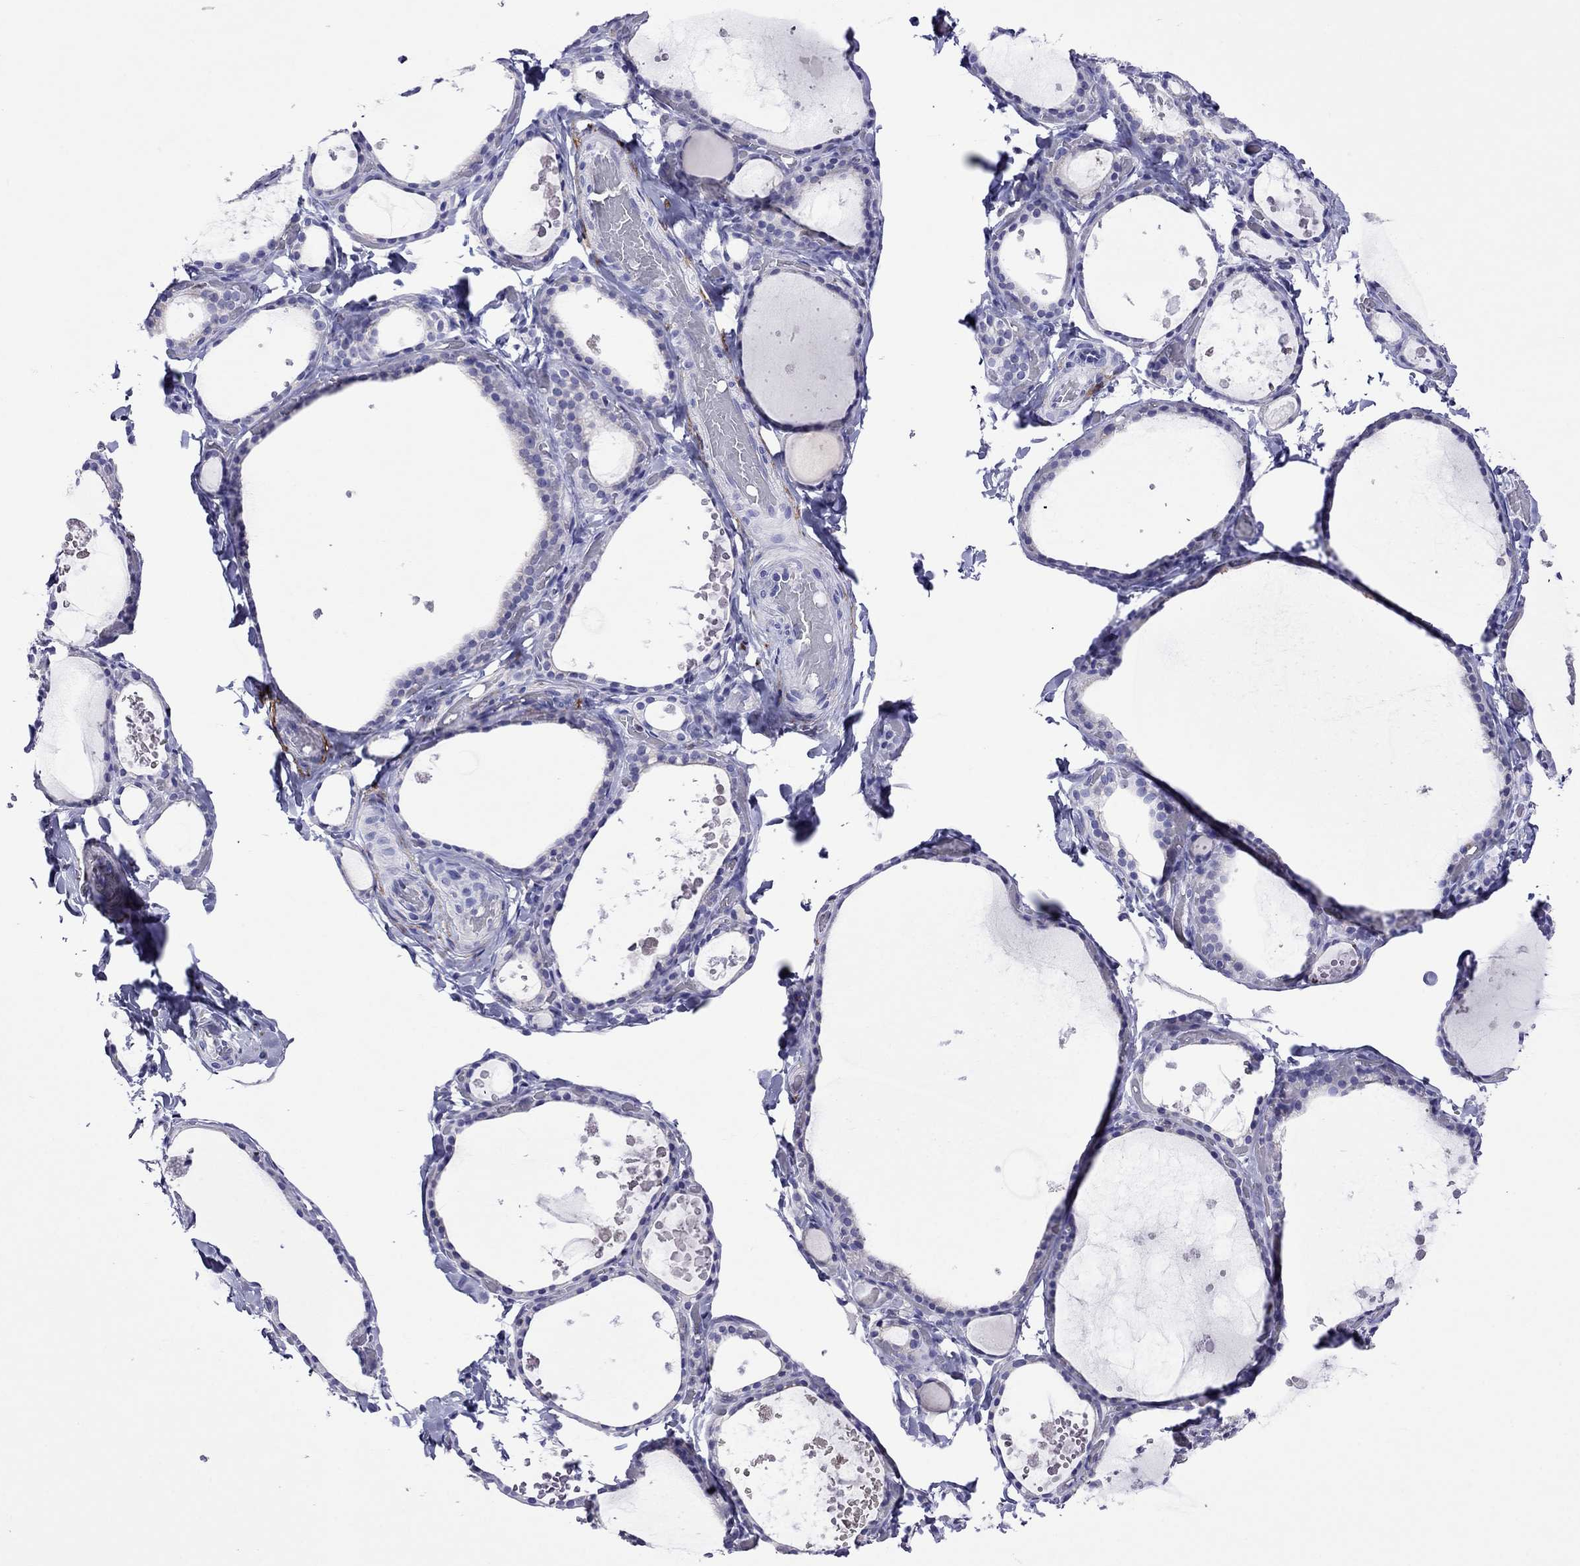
{"staining": {"intensity": "negative", "quantity": "none", "location": "none"}, "tissue": "thyroid gland", "cell_type": "Glandular cells", "image_type": "normal", "snomed": [{"axis": "morphology", "description": "Normal tissue, NOS"}, {"axis": "topography", "description": "Thyroid gland"}], "caption": "IHC of unremarkable thyroid gland reveals no staining in glandular cells. (Brightfield microscopy of DAB IHC at high magnification).", "gene": "MPZ", "patient": {"sex": "female", "age": 56}}